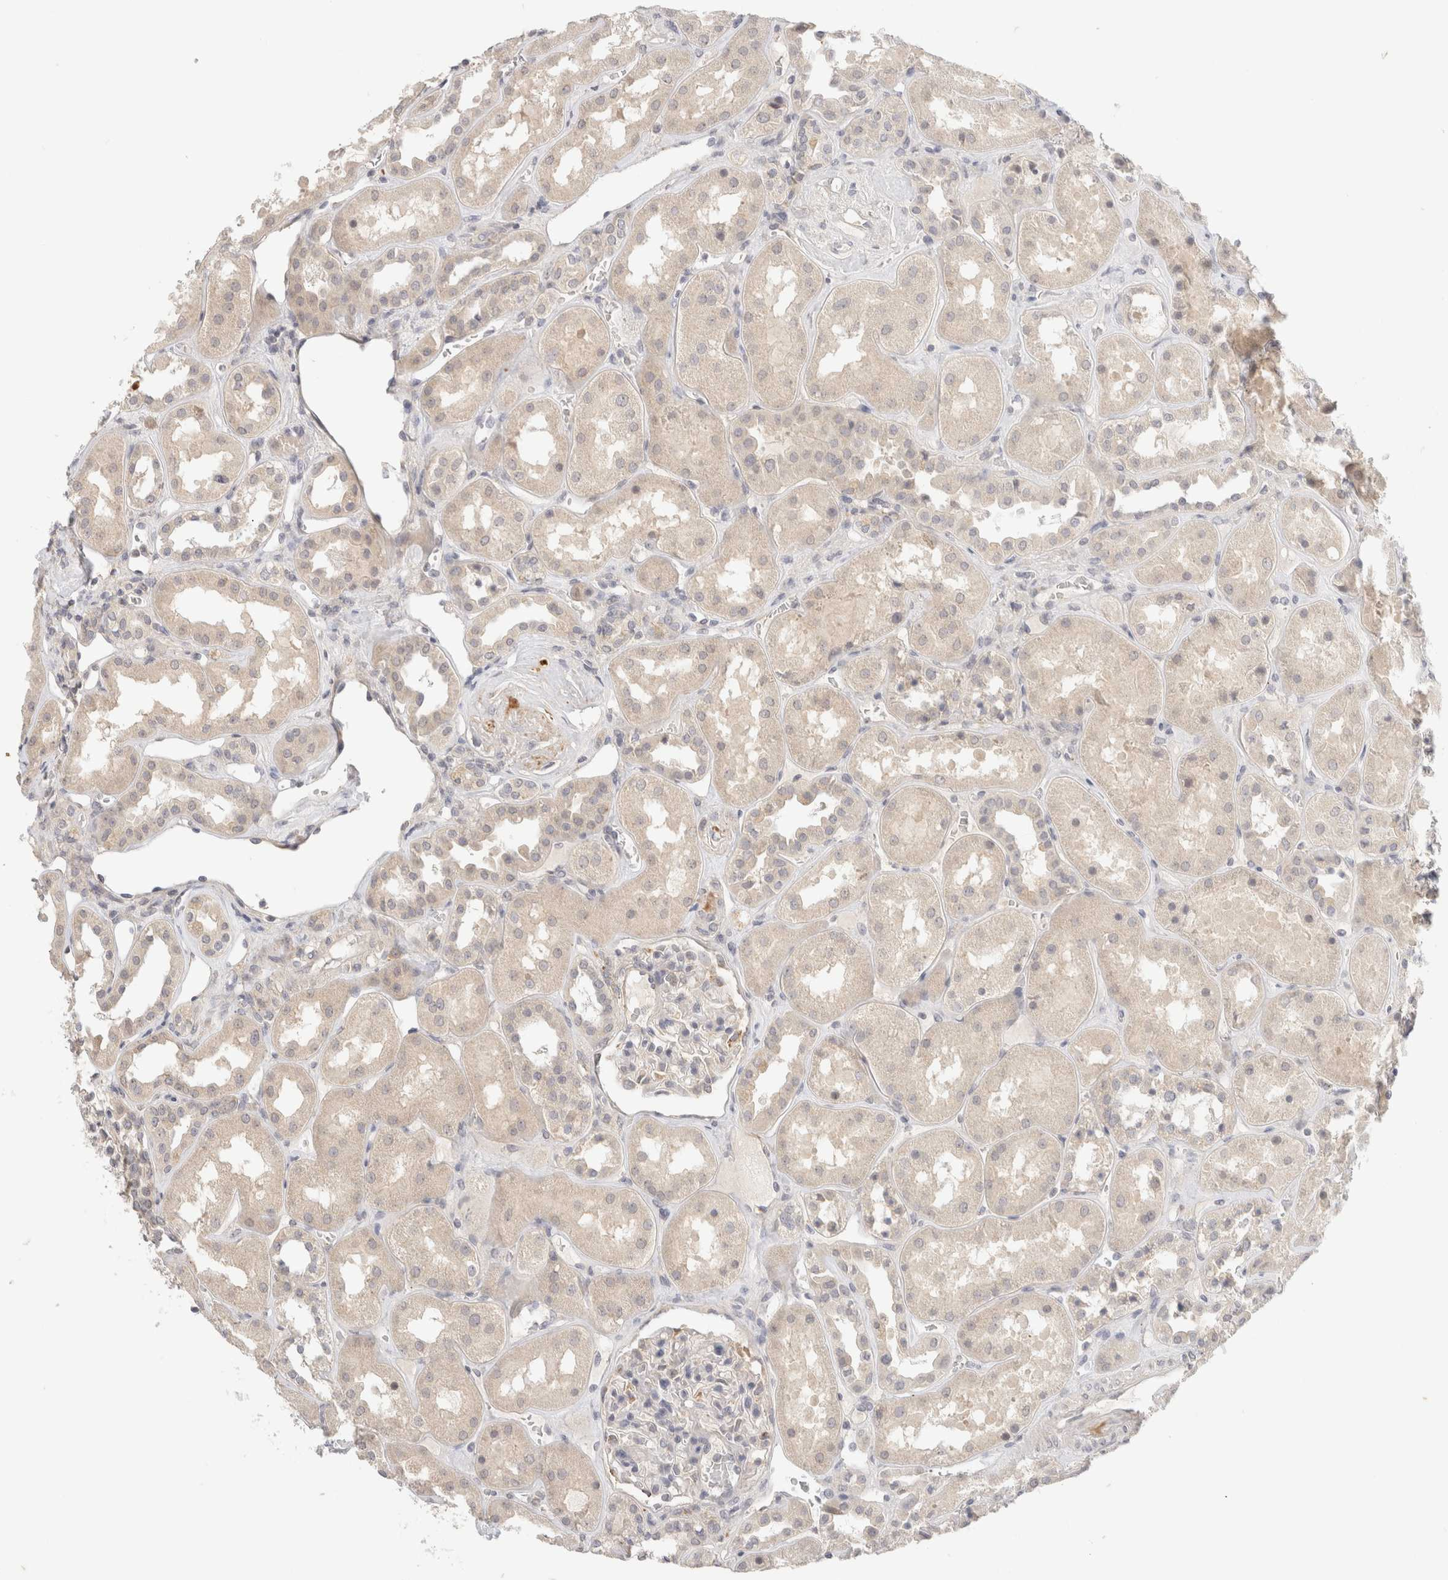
{"staining": {"intensity": "negative", "quantity": "none", "location": "none"}, "tissue": "kidney", "cell_type": "Cells in glomeruli", "image_type": "normal", "snomed": [{"axis": "morphology", "description": "Normal tissue, NOS"}, {"axis": "topography", "description": "Kidney"}], "caption": "Immunohistochemical staining of unremarkable human kidney exhibits no significant positivity in cells in glomeruli.", "gene": "CHRM4", "patient": {"sex": "male", "age": 70}}